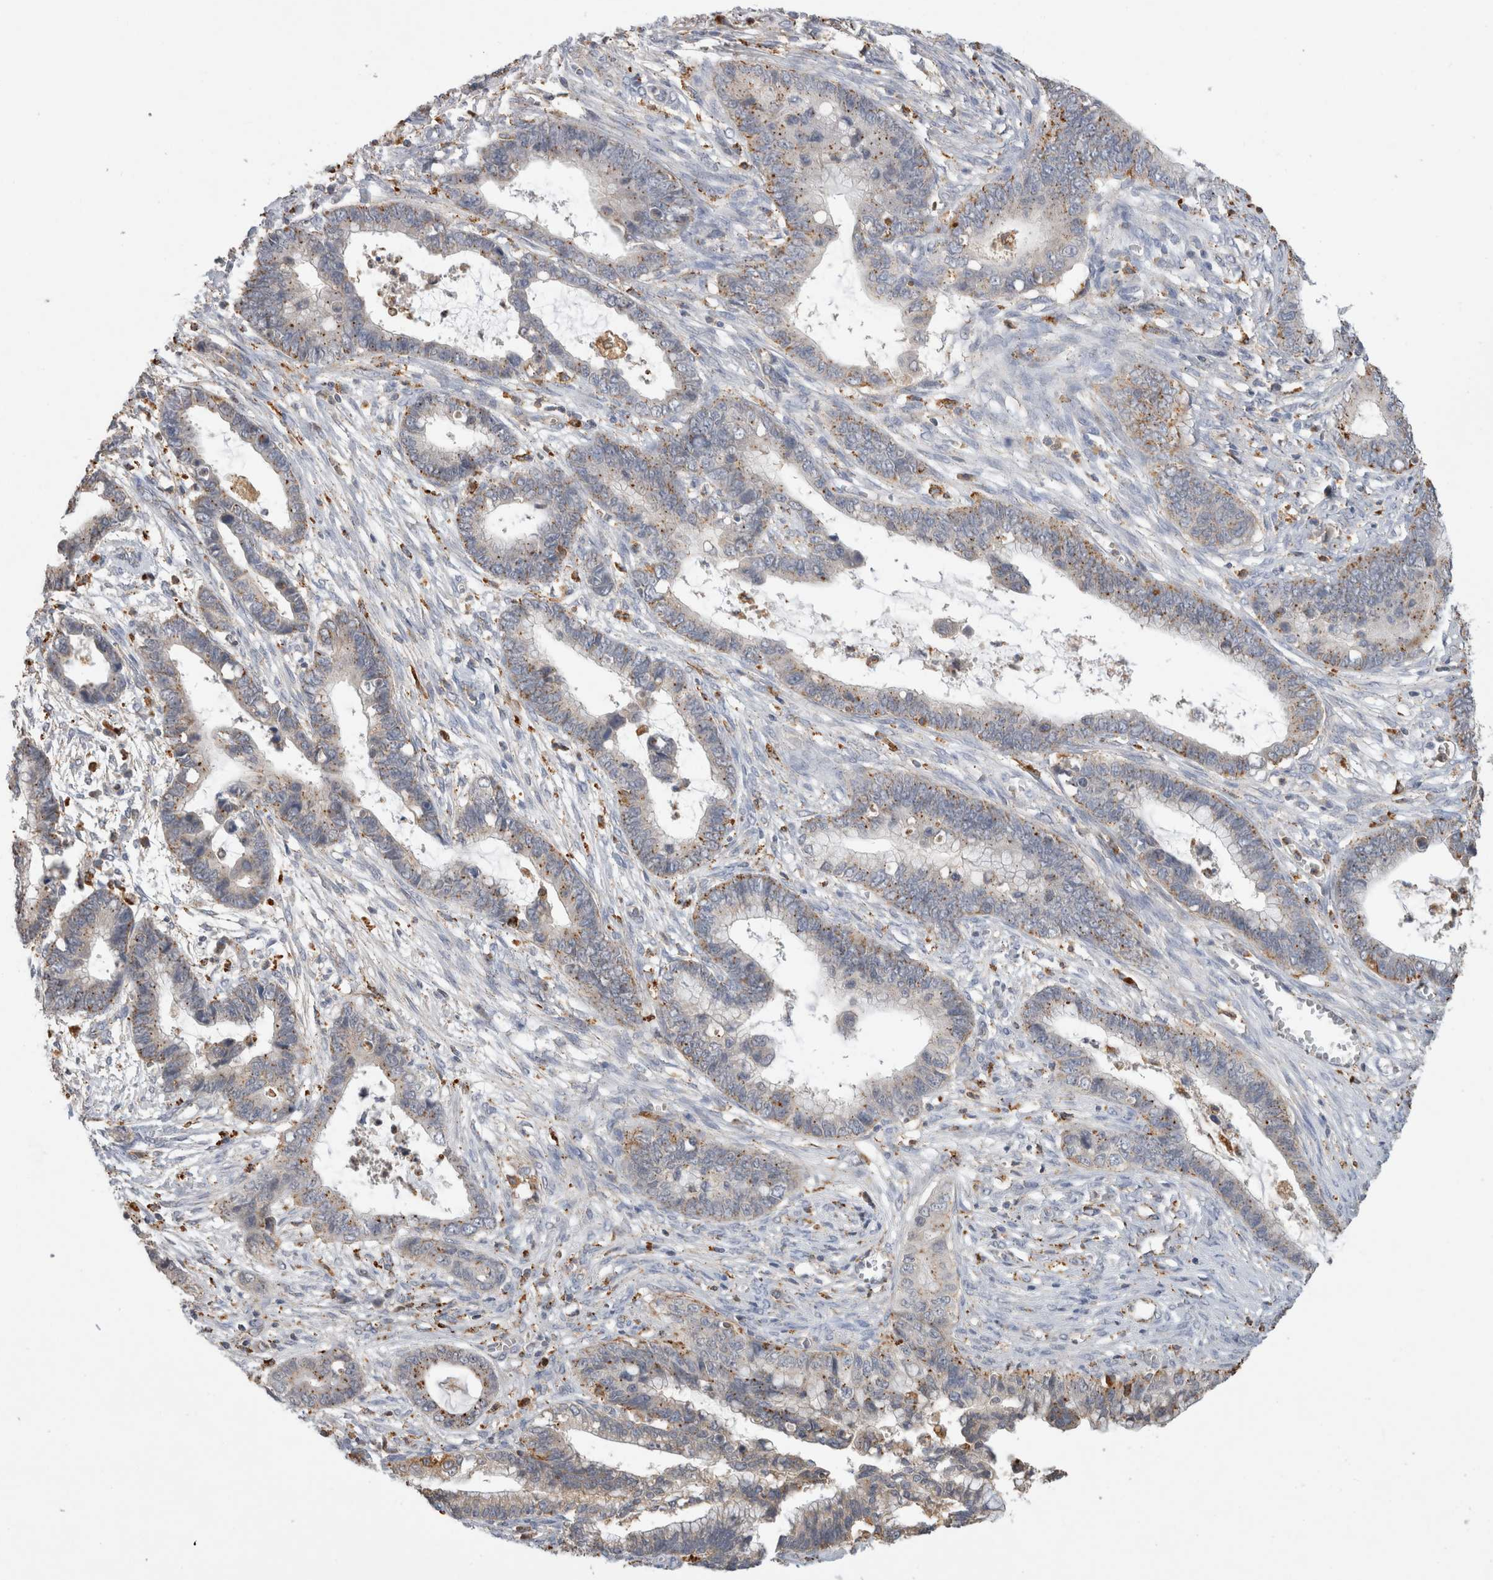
{"staining": {"intensity": "moderate", "quantity": "25%-75%", "location": "cytoplasmic/membranous"}, "tissue": "cervical cancer", "cell_type": "Tumor cells", "image_type": "cancer", "snomed": [{"axis": "morphology", "description": "Adenocarcinoma, NOS"}, {"axis": "topography", "description": "Cervix"}], "caption": "Adenocarcinoma (cervical) stained with a brown dye reveals moderate cytoplasmic/membranous positive expression in about 25%-75% of tumor cells.", "gene": "GNS", "patient": {"sex": "female", "age": 44}}